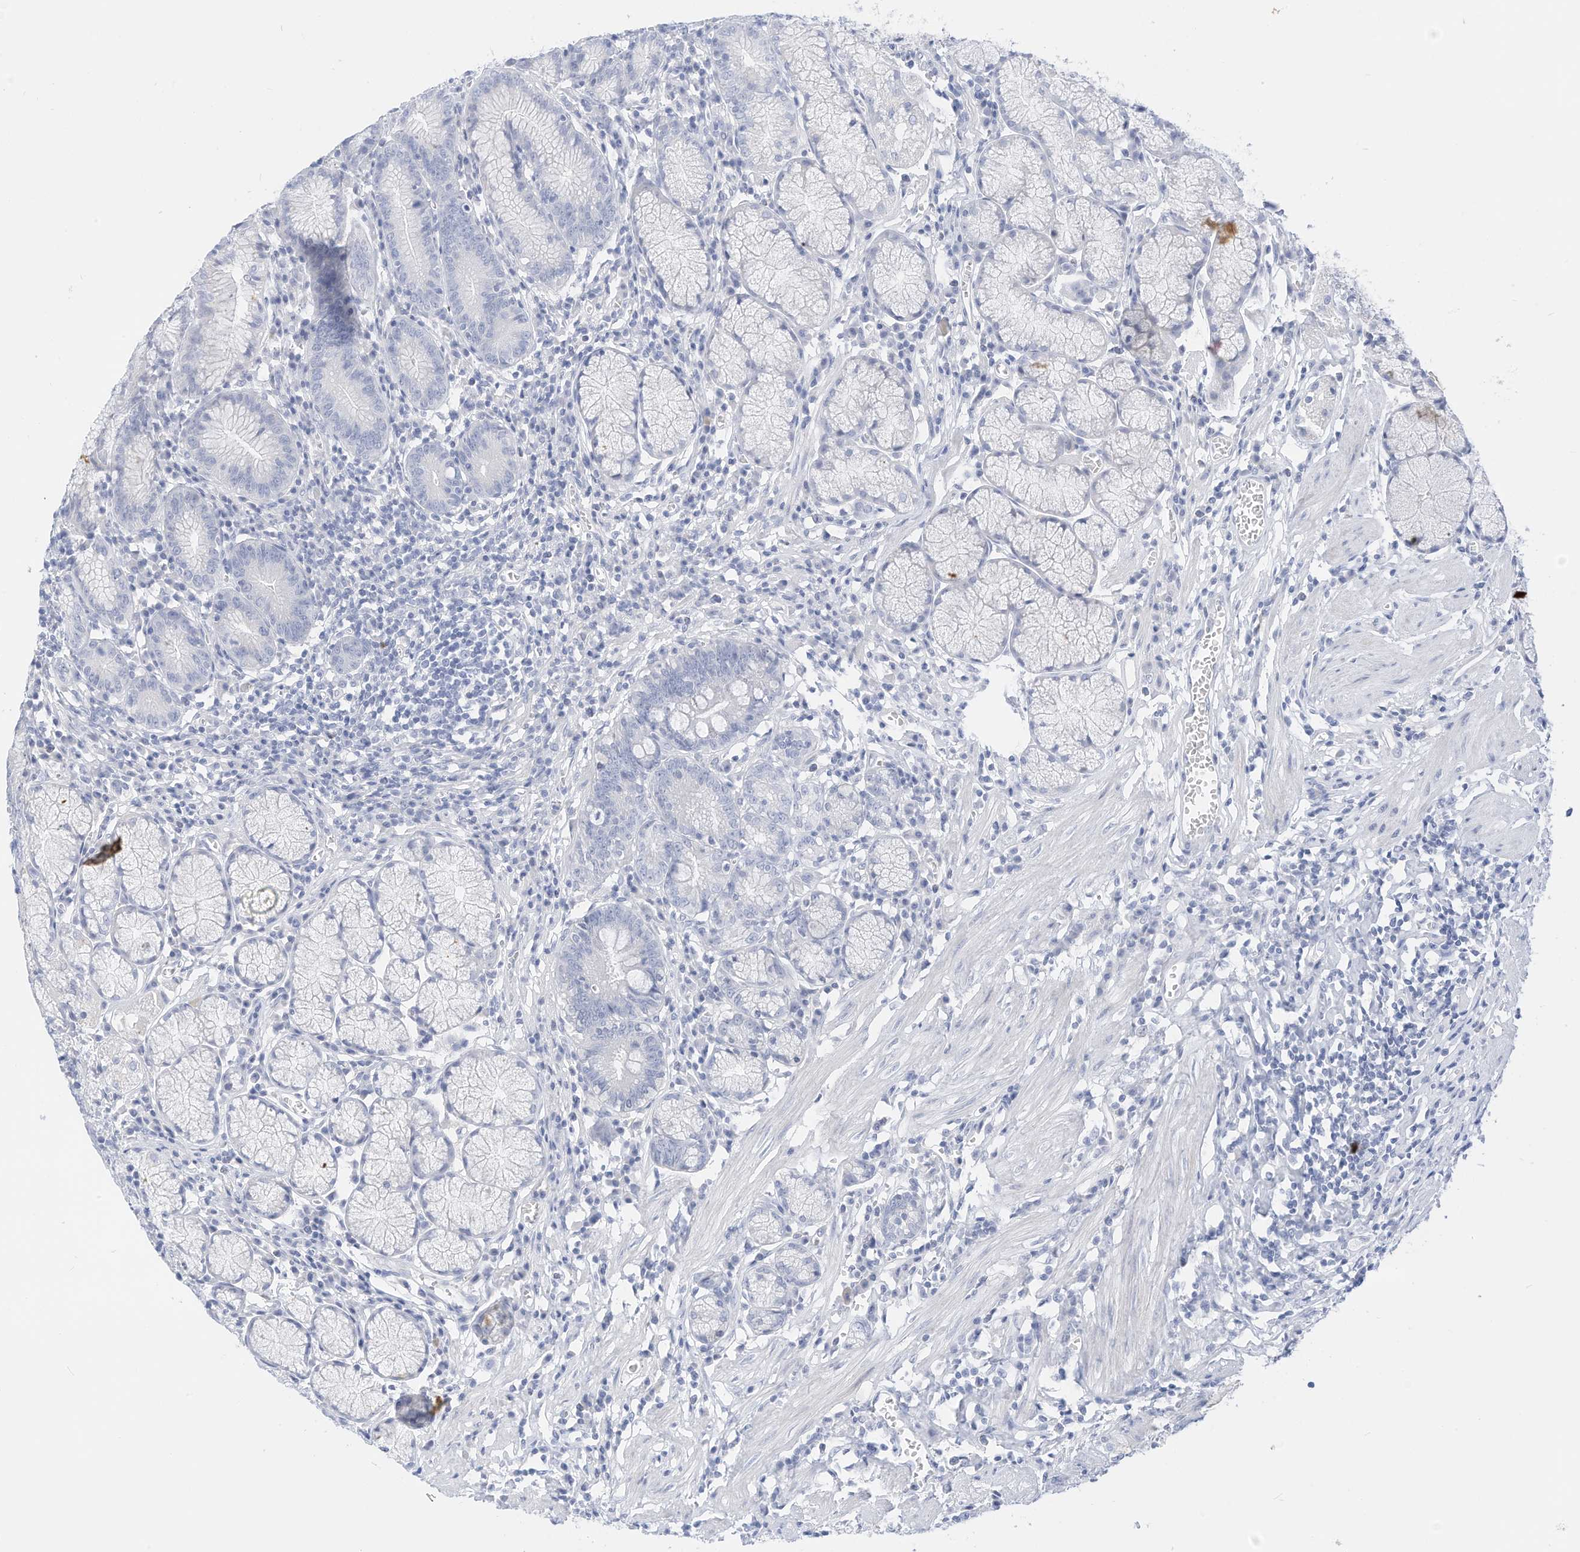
{"staining": {"intensity": "negative", "quantity": "none", "location": "none"}, "tissue": "stomach", "cell_type": "Glandular cells", "image_type": "normal", "snomed": [{"axis": "morphology", "description": "Normal tissue, NOS"}, {"axis": "topography", "description": "Stomach"}], "caption": "Immunohistochemical staining of unremarkable stomach shows no significant expression in glandular cells.", "gene": "SPOCD1", "patient": {"sex": "male", "age": 55}}